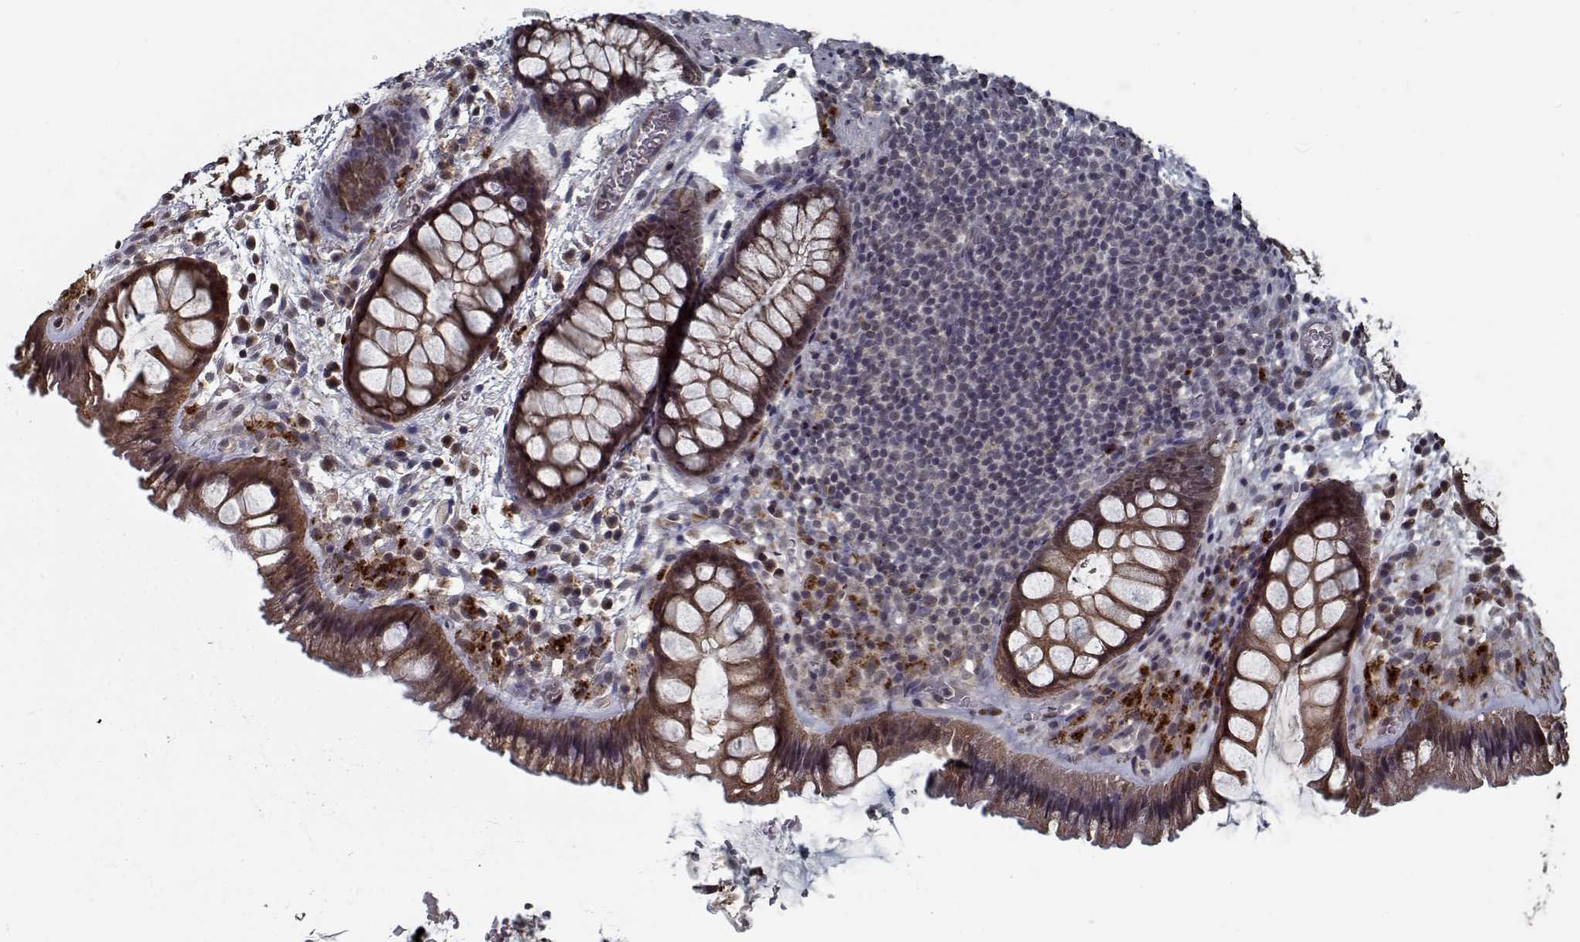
{"staining": {"intensity": "strong", "quantity": ">75%", "location": "cytoplasmic/membranous"}, "tissue": "rectum", "cell_type": "Glandular cells", "image_type": "normal", "snomed": [{"axis": "morphology", "description": "Normal tissue, NOS"}, {"axis": "topography", "description": "Rectum"}], "caption": "Human rectum stained with a brown dye exhibits strong cytoplasmic/membranous positive positivity in approximately >75% of glandular cells.", "gene": "NLK", "patient": {"sex": "female", "age": 62}}